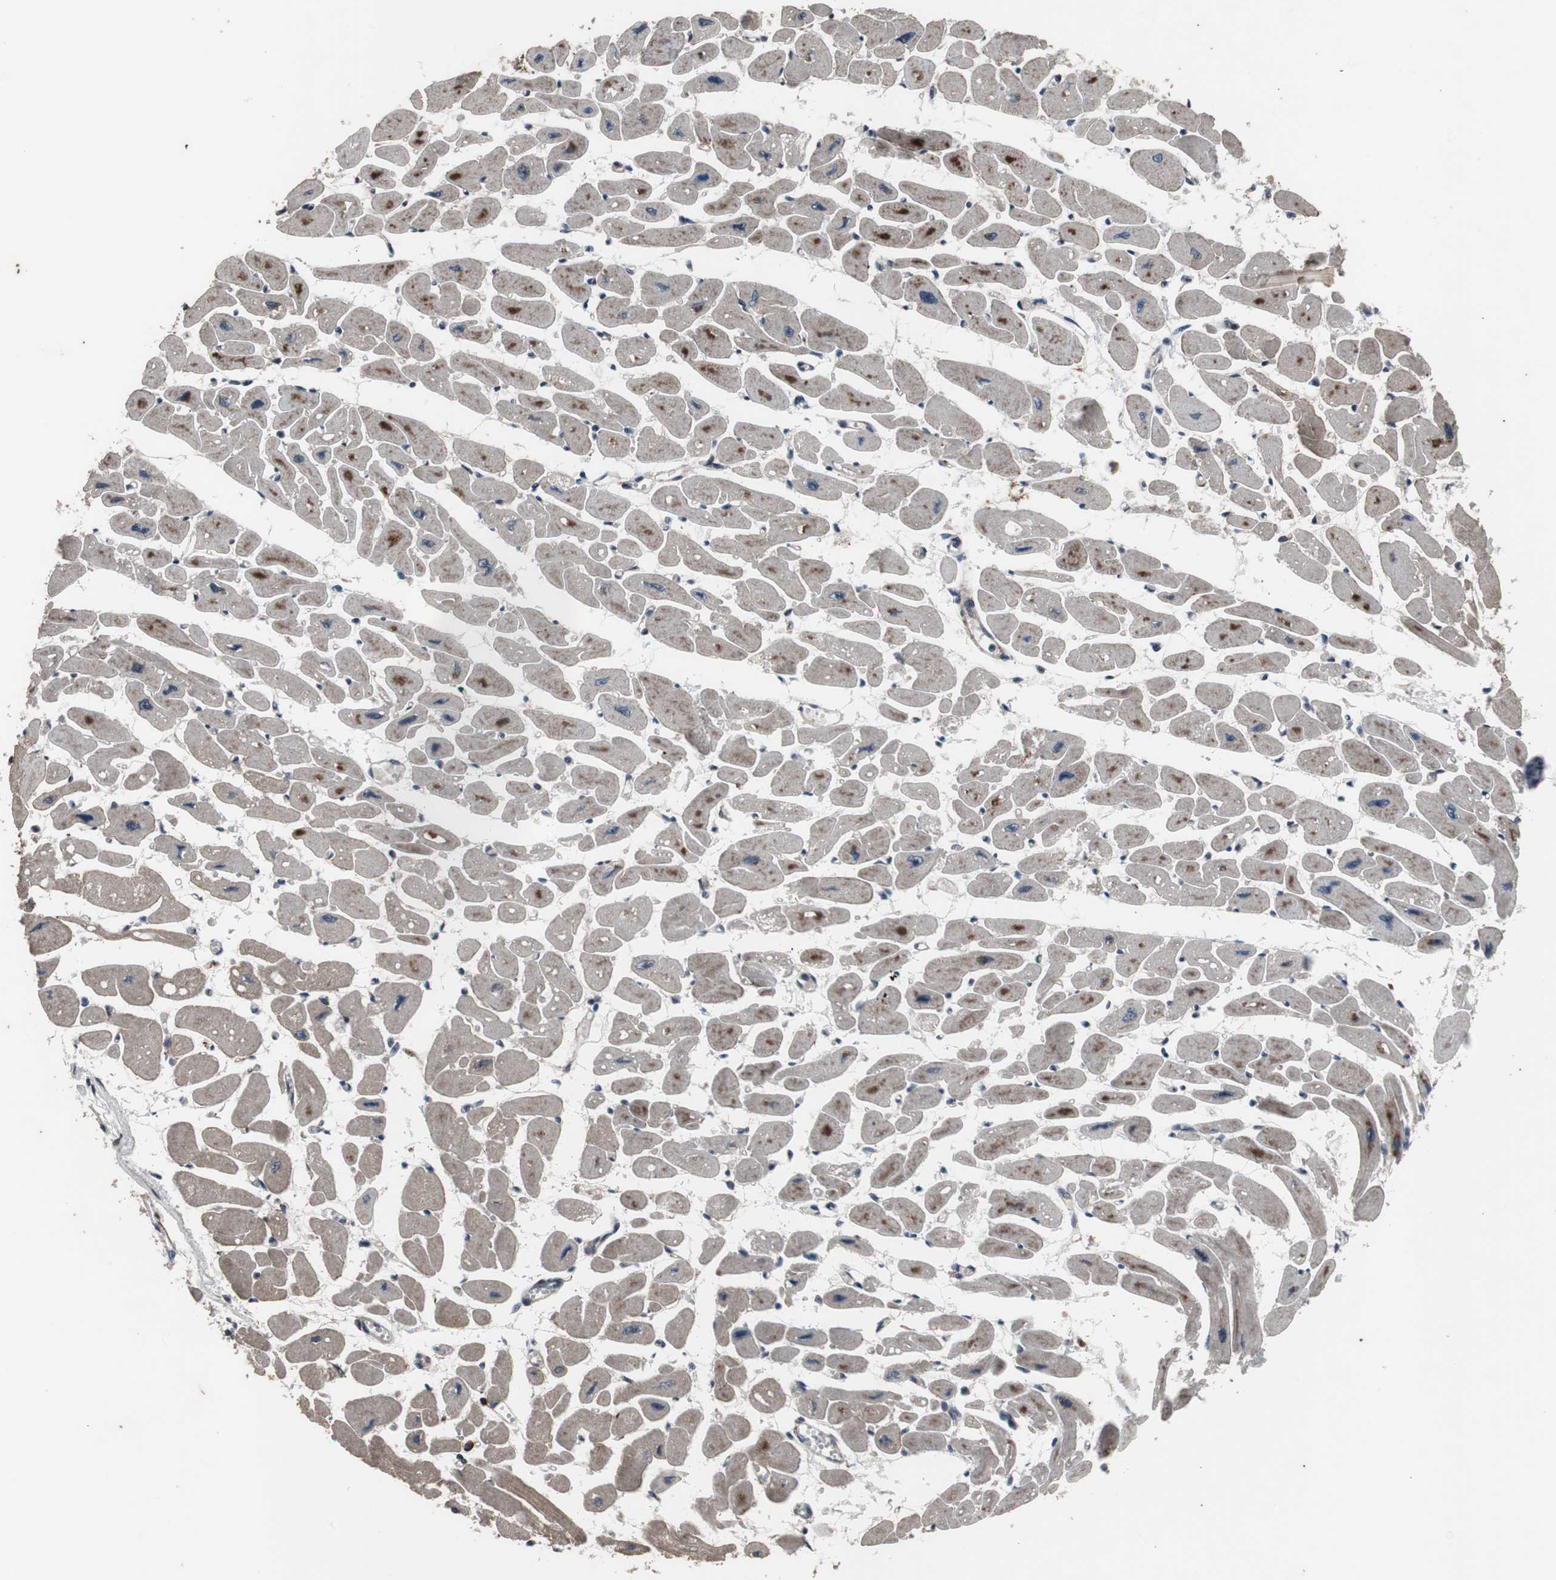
{"staining": {"intensity": "moderate", "quantity": "25%-75%", "location": "cytoplasmic/membranous"}, "tissue": "heart muscle", "cell_type": "Cardiomyocytes", "image_type": "normal", "snomed": [{"axis": "morphology", "description": "Normal tissue, NOS"}, {"axis": "topography", "description": "Heart"}], "caption": "Moderate cytoplasmic/membranous expression for a protein is appreciated in about 25%-75% of cardiomyocytes of unremarkable heart muscle using immunohistochemistry.", "gene": "CRADD", "patient": {"sex": "female", "age": 54}}